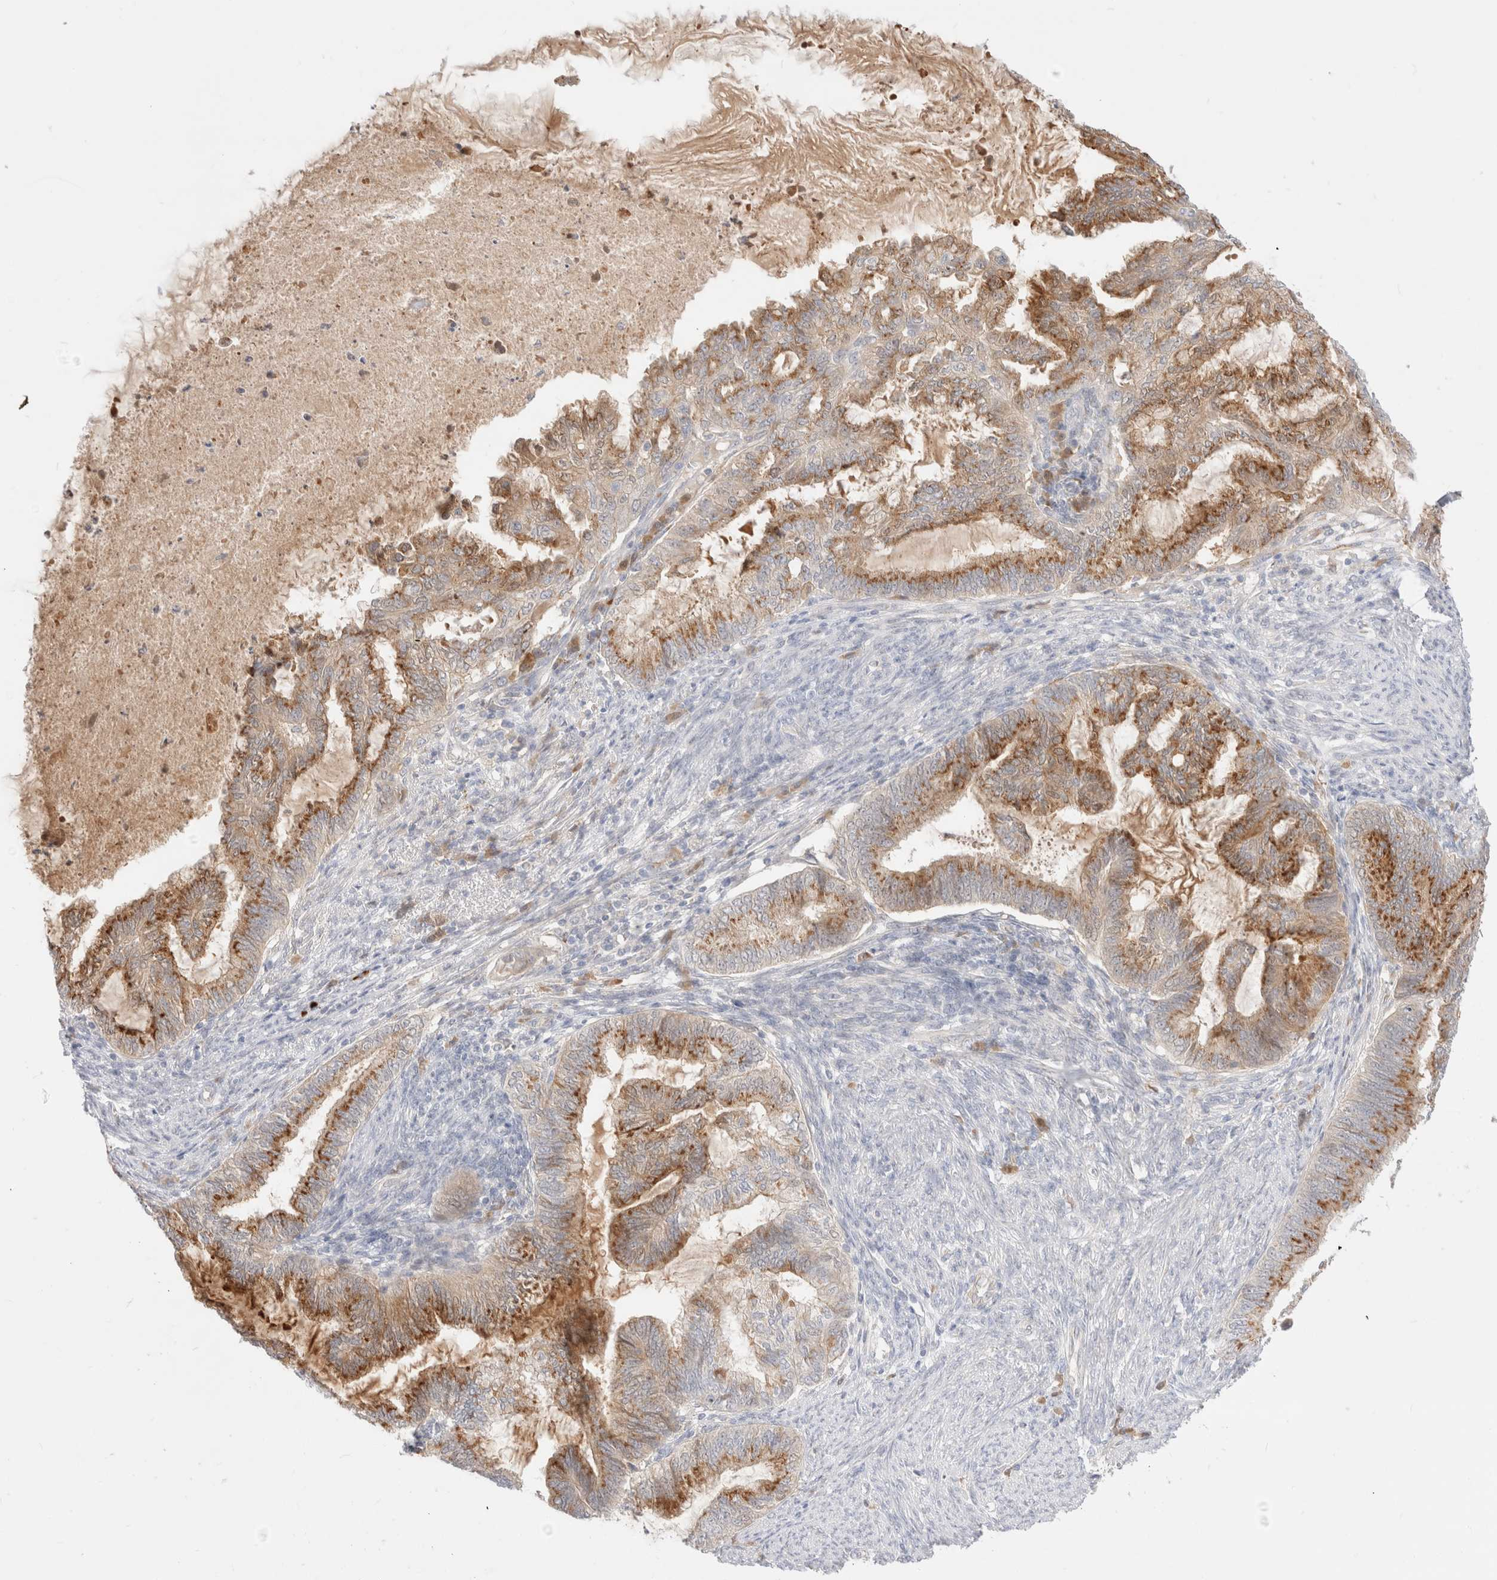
{"staining": {"intensity": "moderate", "quantity": ">75%", "location": "cytoplasmic/membranous"}, "tissue": "endometrial cancer", "cell_type": "Tumor cells", "image_type": "cancer", "snomed": [{"axis": "morphology", "description": "Adenocarcinoma, NOS"}, {"axis": "topography", "description": "Endometrium"}], "caption": "An immunohistochemistry histopathology image of tumor tissue is shown. Protein staining in brown highlights moderate cytoplasmic/membranous positivity in endometrial cancer within tumor cells.", "gene": "EFCAB13", "patient": {"sex": "female", "age": 86}}